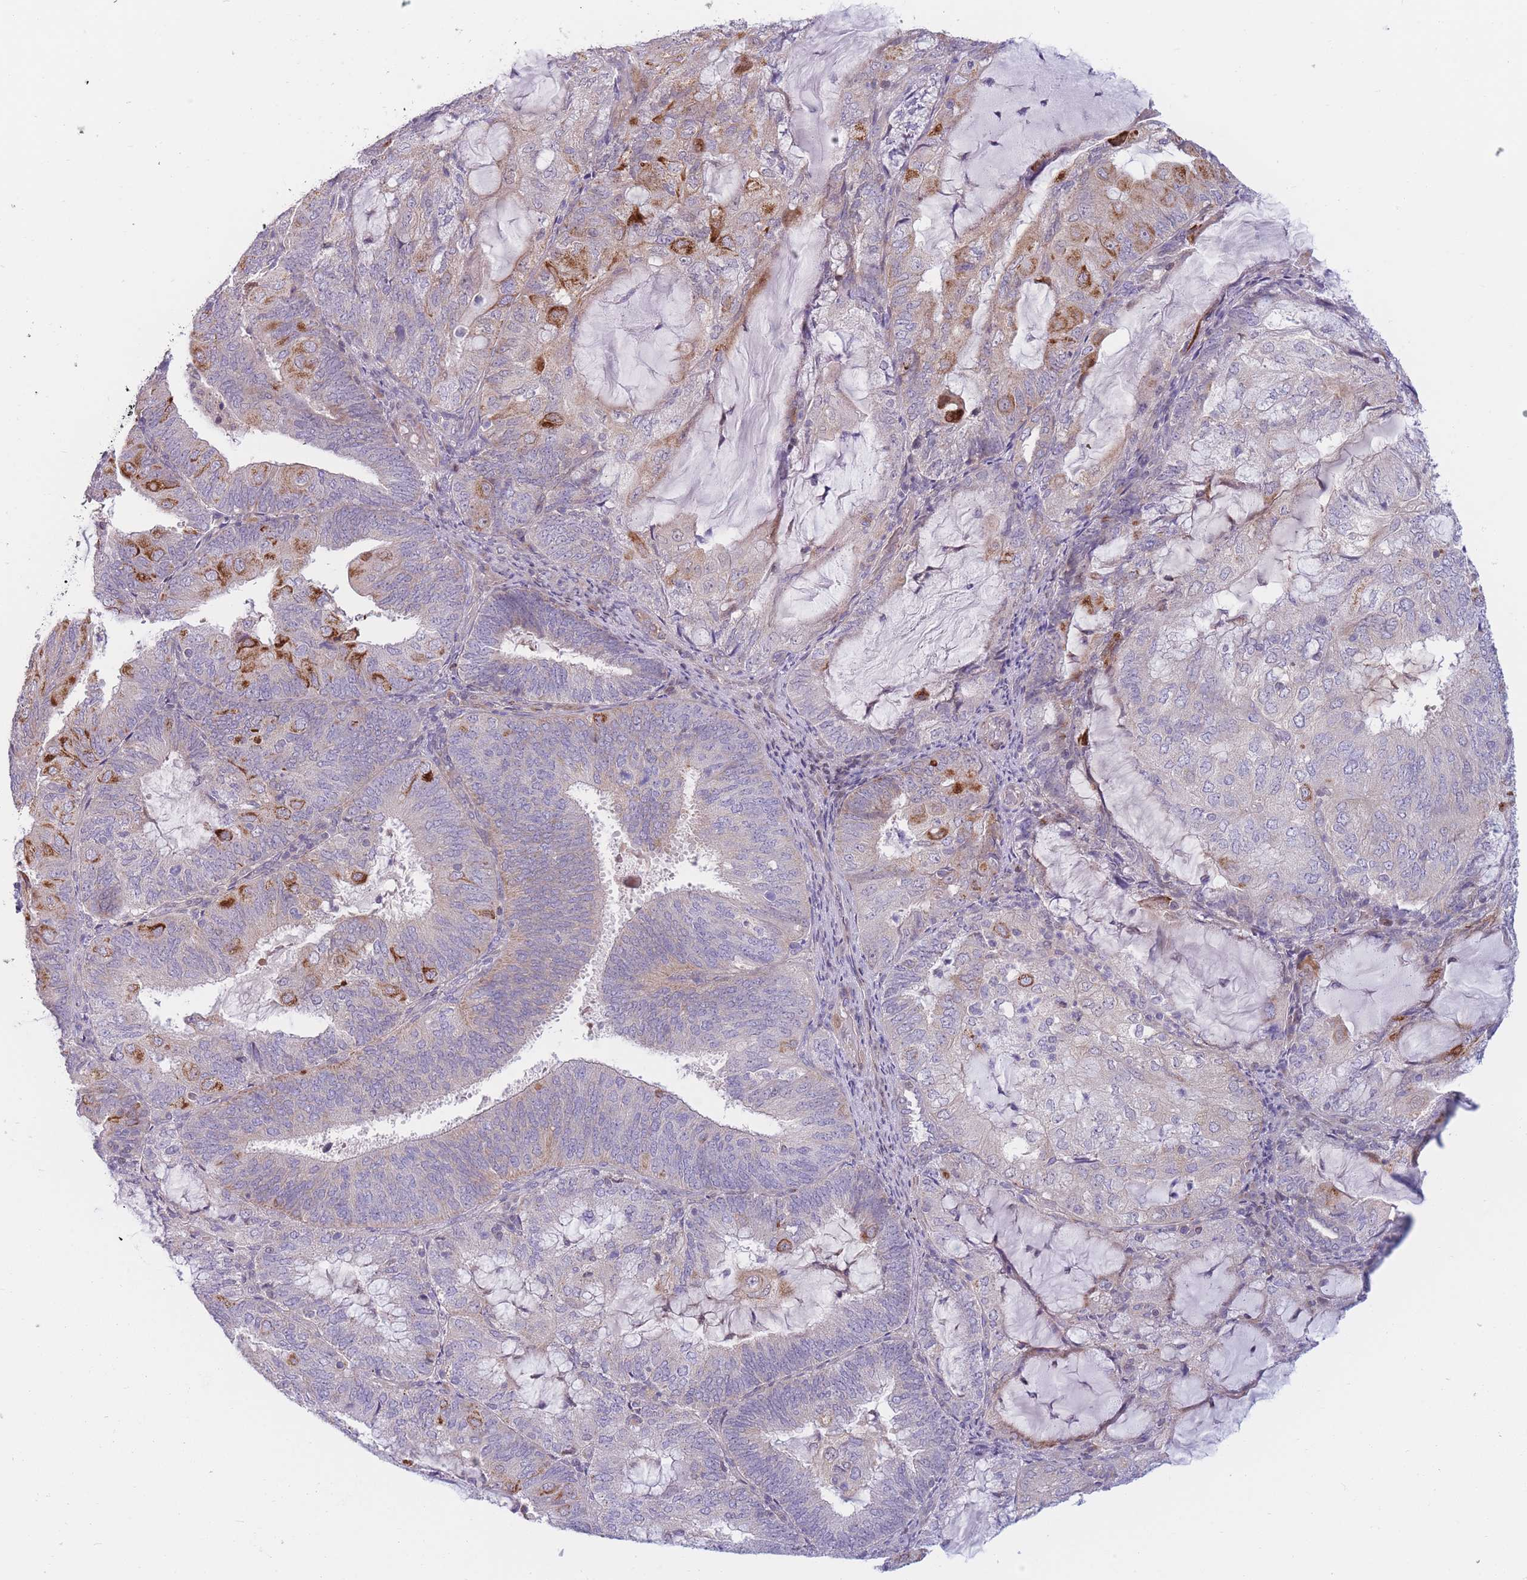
{"staining": {"intensity": "strong", "quantity": "<25%", "location": "cytoplasmic/membranous"}, "tissue": "endometrial cancer", "cell_type": "Tumor cells", "image_type": "cancer", "snomed": [{"axis": "morphology", "description": "Adenocarcinoma, NOS"}, {"axis": "topography", "description": "Endometrium"}], "caption": "A medium amount of strong cytoplasmic/membranous positivity is appreciated in about <25% of tumor cells in endometrial cancer tissue.", "gene": "PDE4A", "patient": {"sex": "female", "age": 81}}